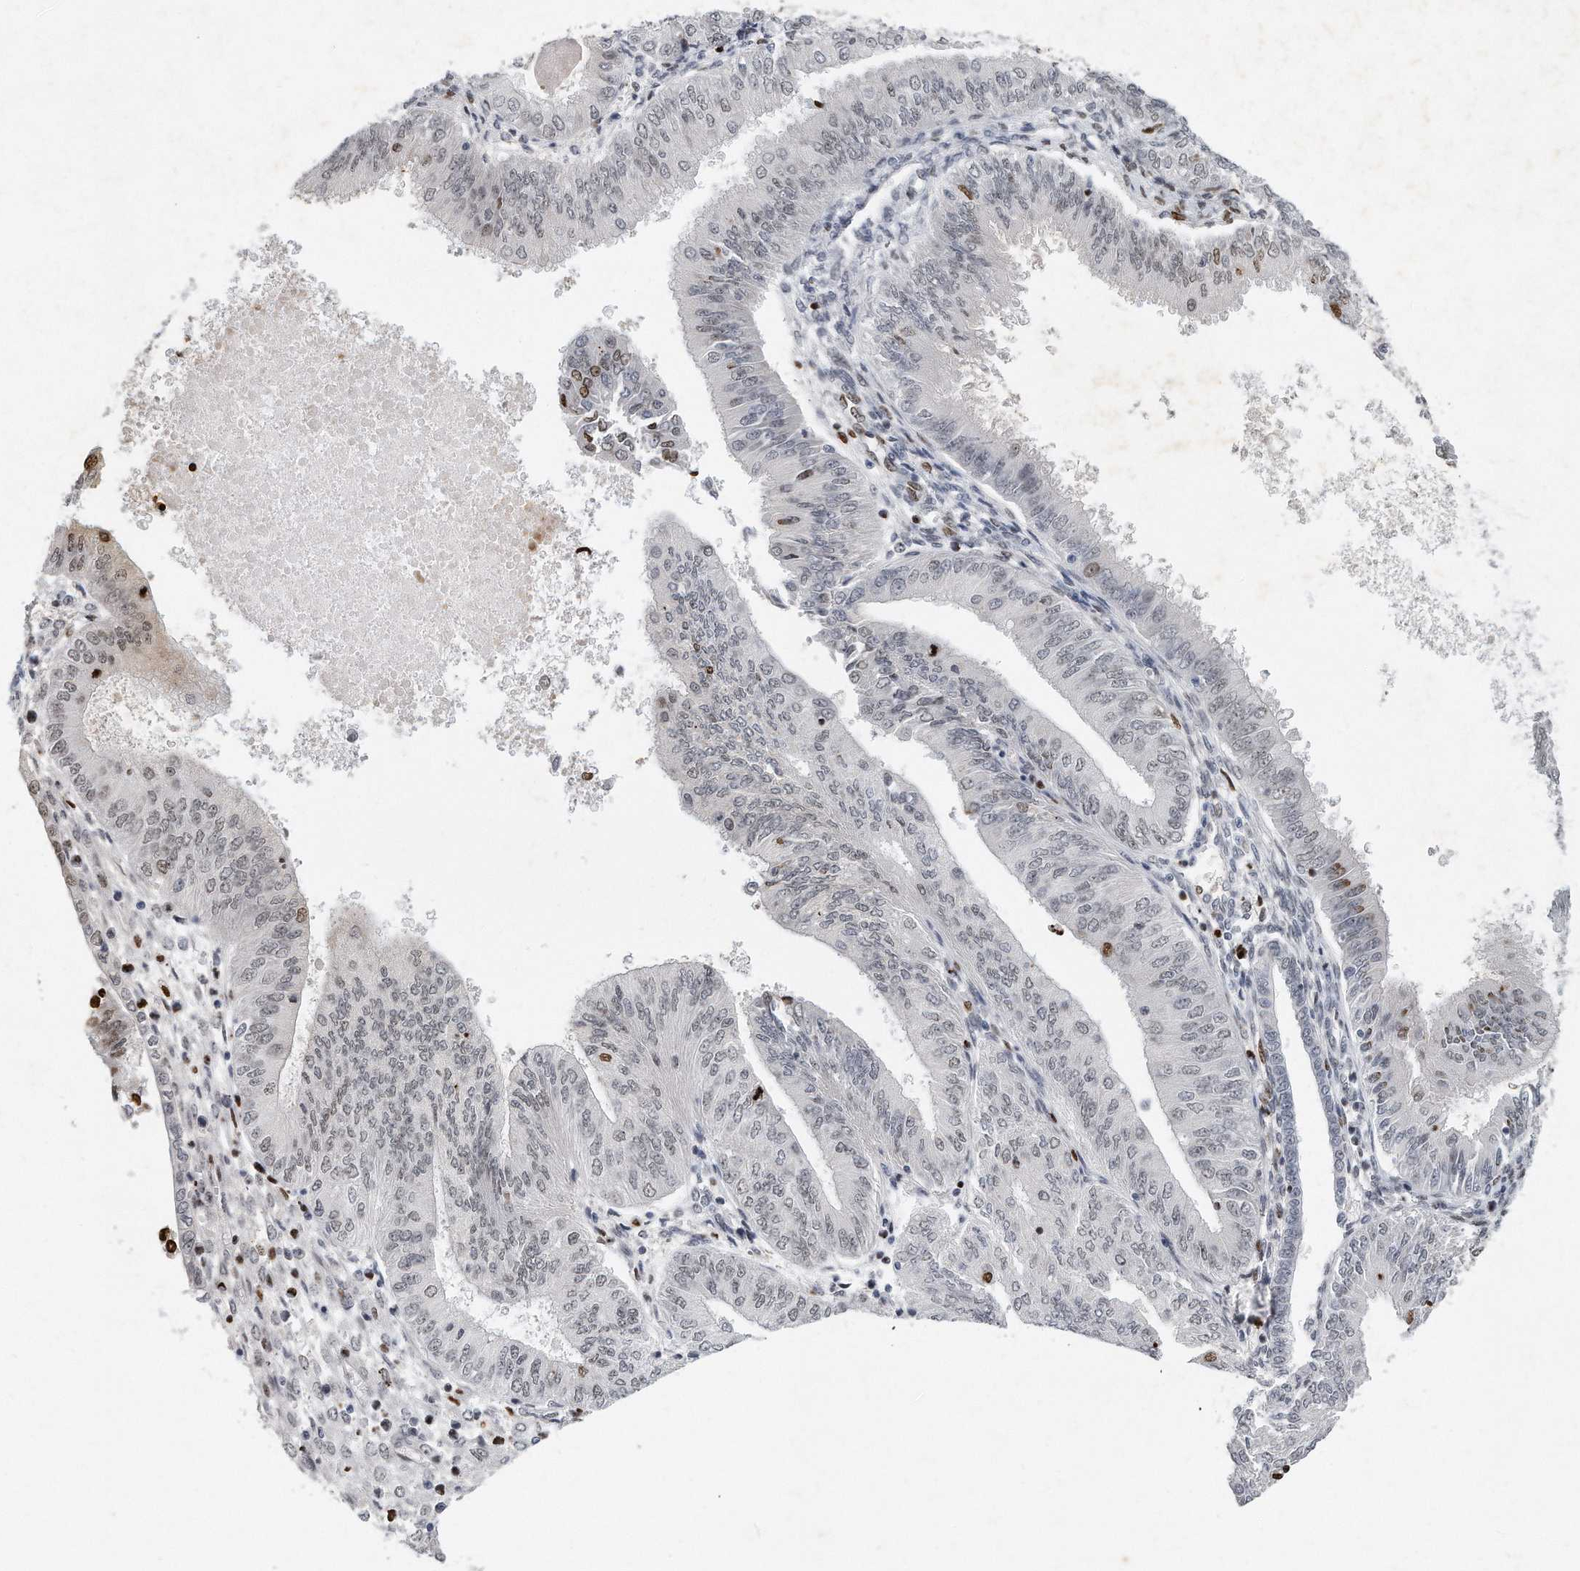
{"staining": {"intensity": "weak", "quantity": "<25%", "location": "nuclear"}, "tissue": "endometrial cancer", "cell_type": "Tumor cells", "image_type": "cancer", "snomed": [{"axis": "morphology", "description": "Adenocarcinoma, NOS"}, {"axis": "topography", "description": "Endometrium"}], "caption": "Tumor cells are negative for brown protein staining in endometrial cancer. (DAB immunohistochemistry (IHC) visualized using brightfield microscopy, high magnification).", "gene": "CTBP2", "patient": {"sex": "female", "age": 53}}